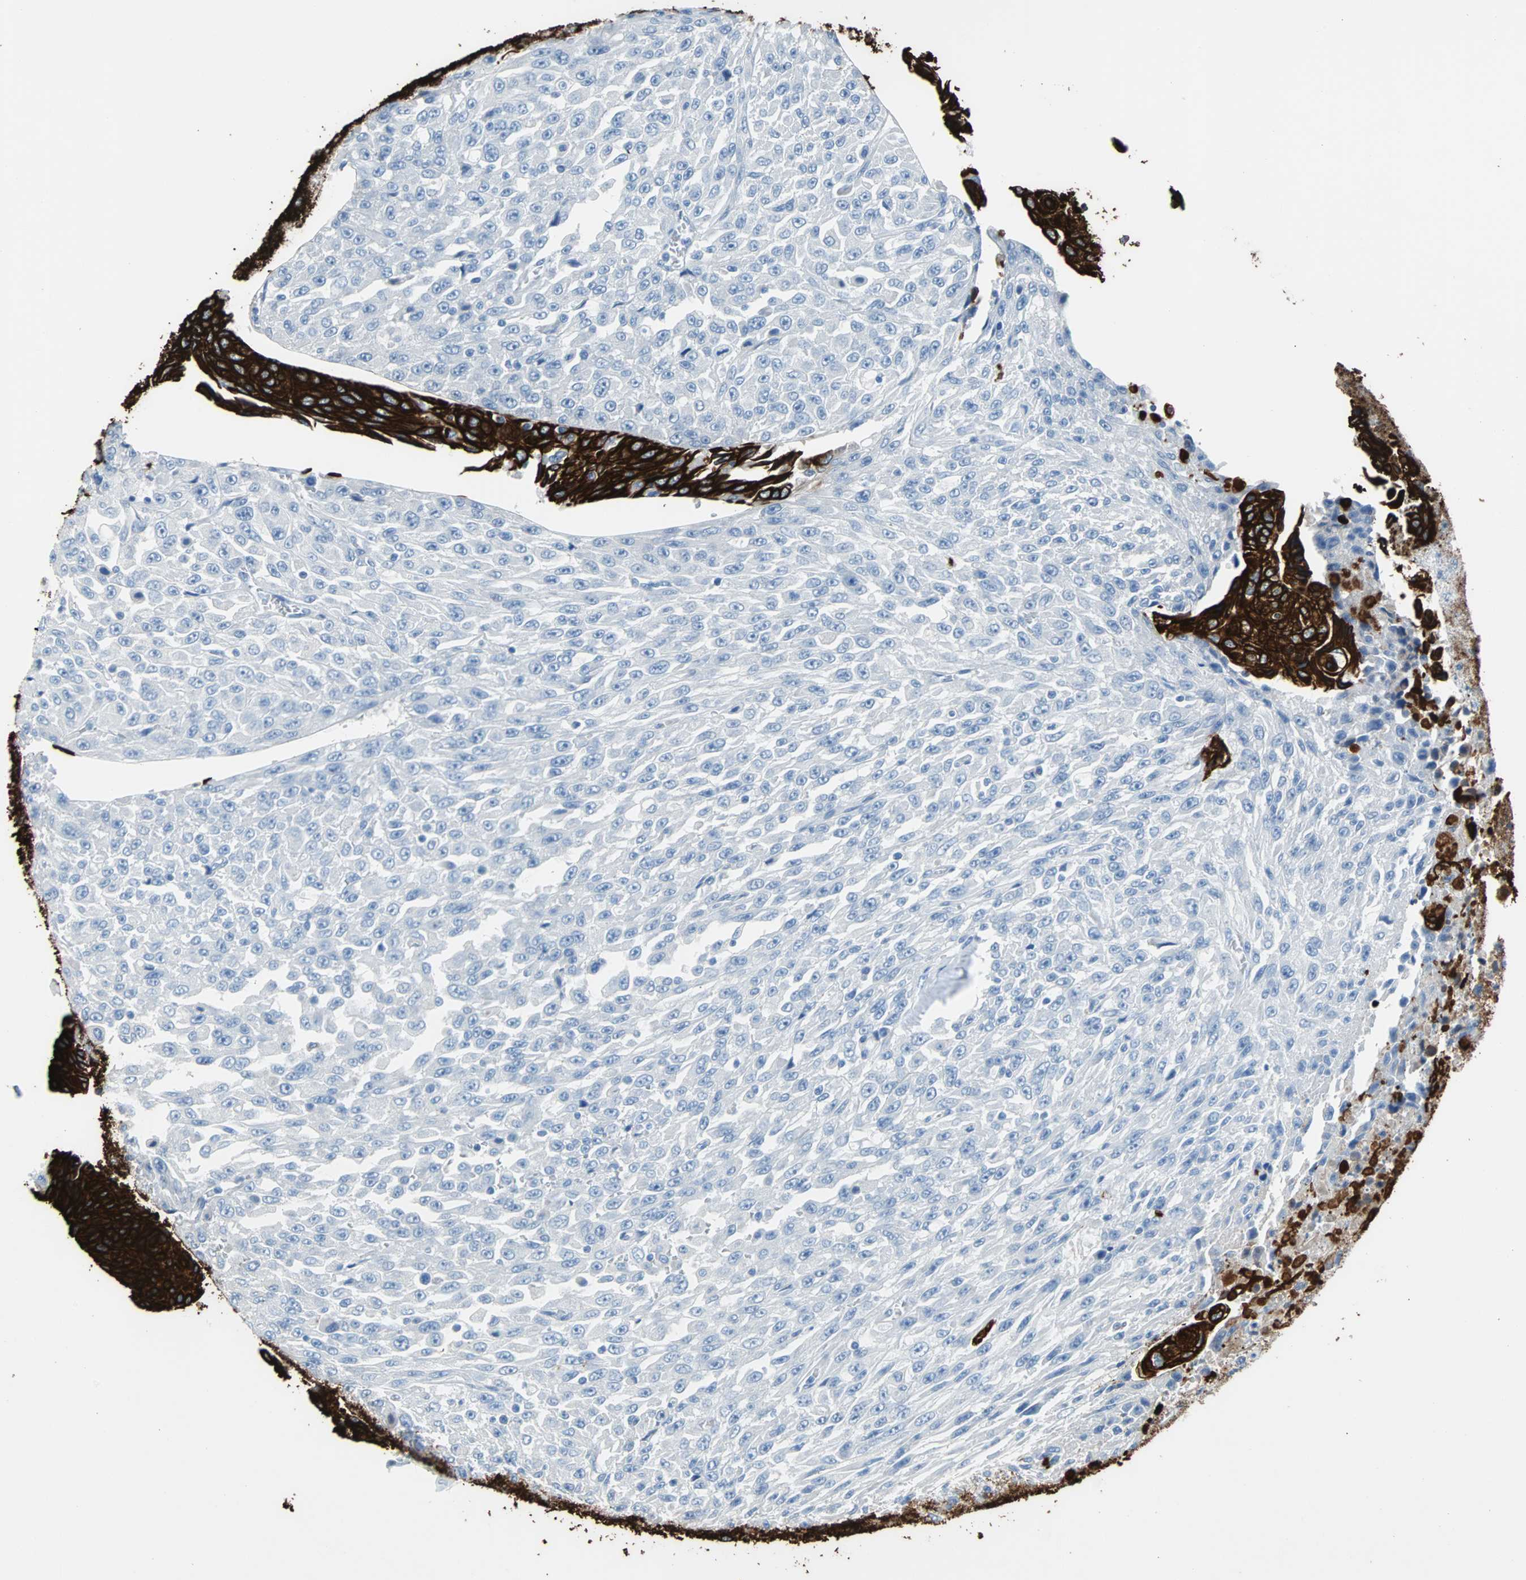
{"staining": {"intensity": "negative", "quantity": "none", "location": "none"}, "tissue": "urothelial cancer", "cell_type": "Tumor cells", "image_type": "cancer", "snomed": [{"axis": "morphology", "description": "Urothelial carcinoma, High grade"}, {"axis": "topography", "description": "Urinary bladder"}], "caption": "DAB immunohistochemical staining of human urothelial cancer demonstrates no significant staining in tumor cells.", "gene": "KRT7", "patient": {"sex": "male", "age": 66}}